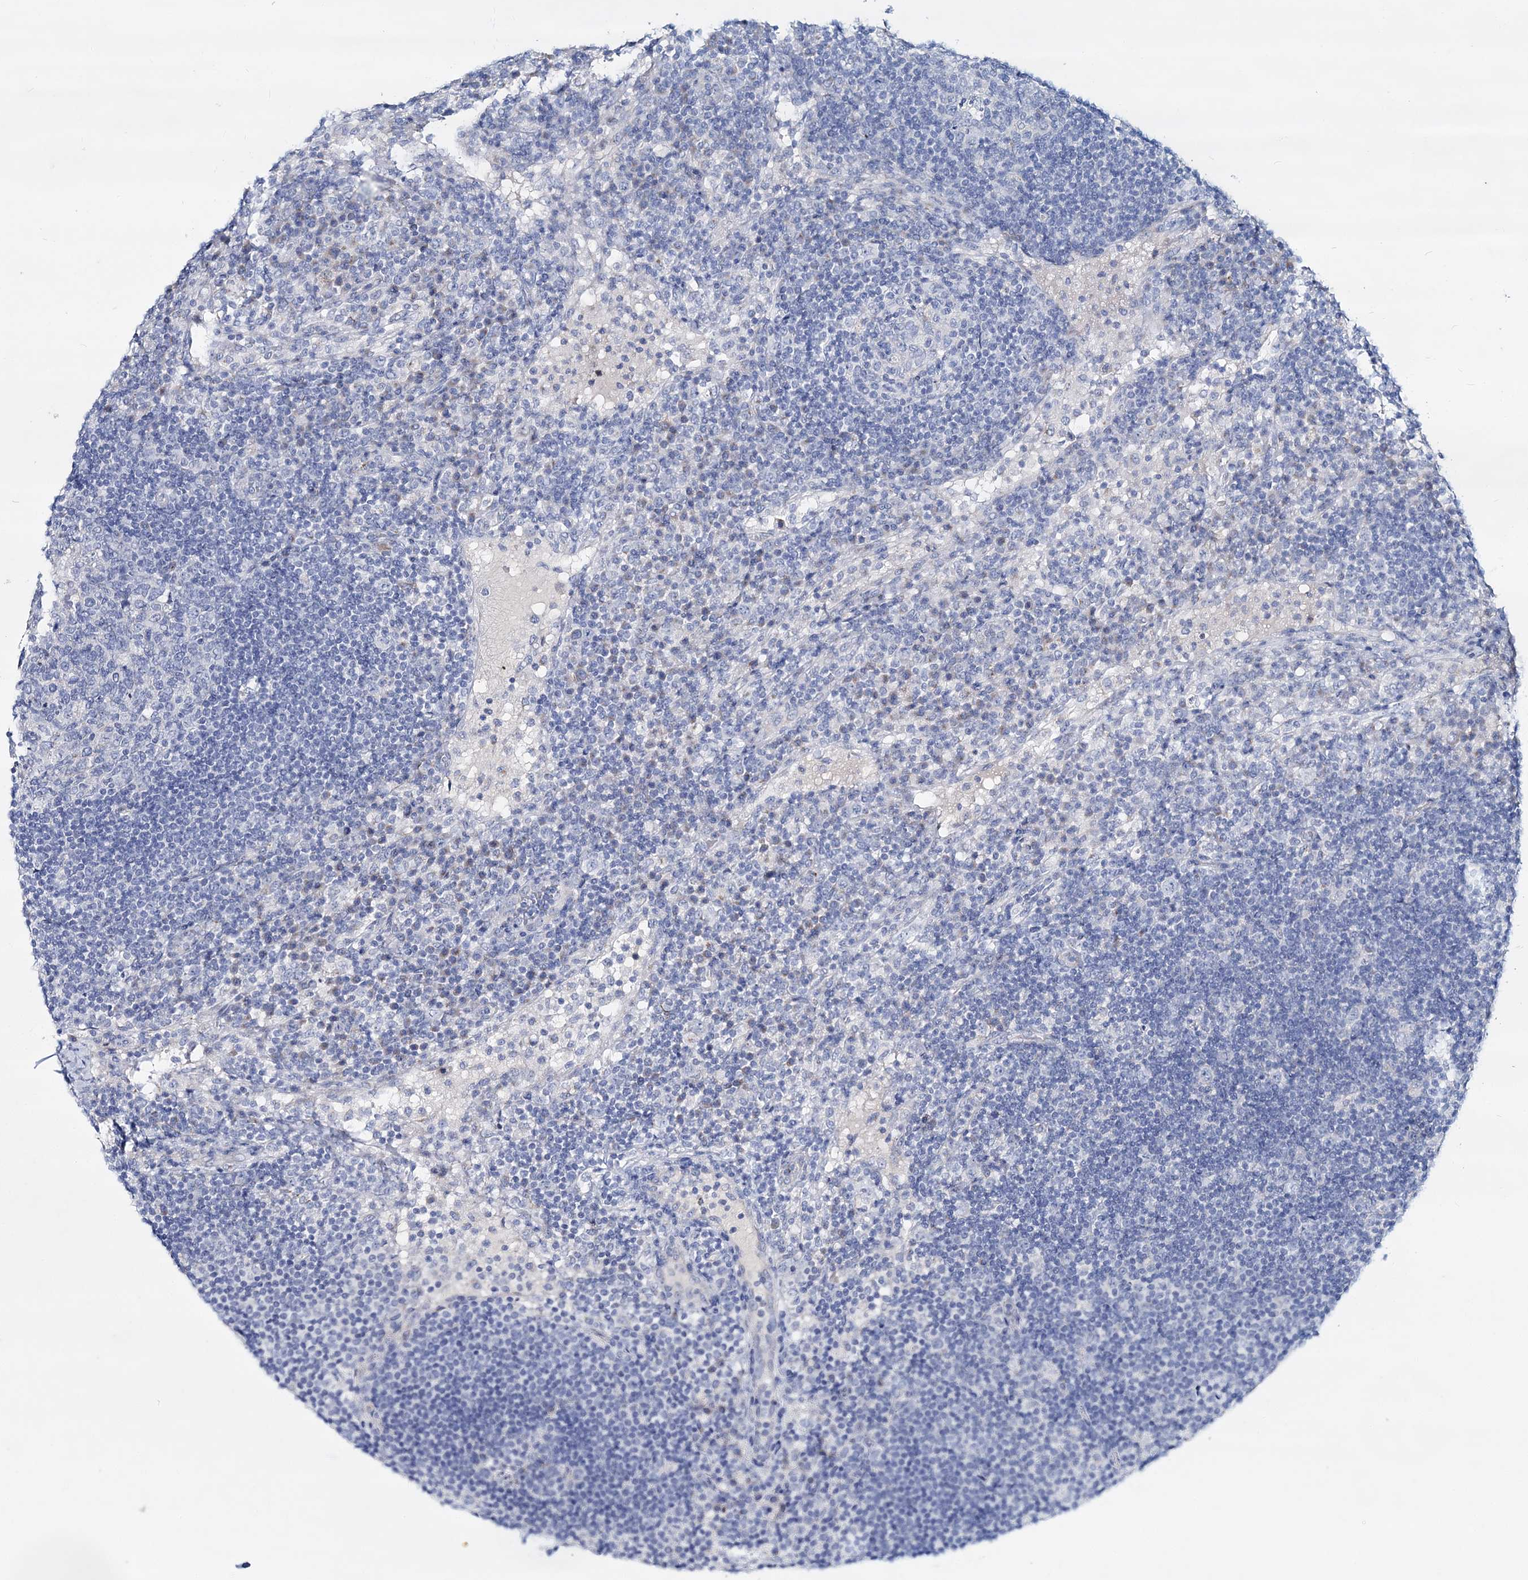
{"staining": {"intensity": "negative", "quantity": "none", "location": "none"}, "tissue": "lymph node", "cell_type": "Germinal center cells", "image_type": "normal", "snomed": [{"axis": "morphology", "description": "Normal tissue, NOS"}, {"axis": "topography", "description": "Lymph node"}], "caption": "Immunohistochemistry image of unremarkable lymph node: lymph node stained with DAB shows no significant protein positivity in germinal center cells. (DAB (3,3'-diaminobenzidine) immunohistochemistry (IHC) with hematoxylin counter stain).", "gene": "ADGRL1", "patient": {"sex": "female", "age": 53}}